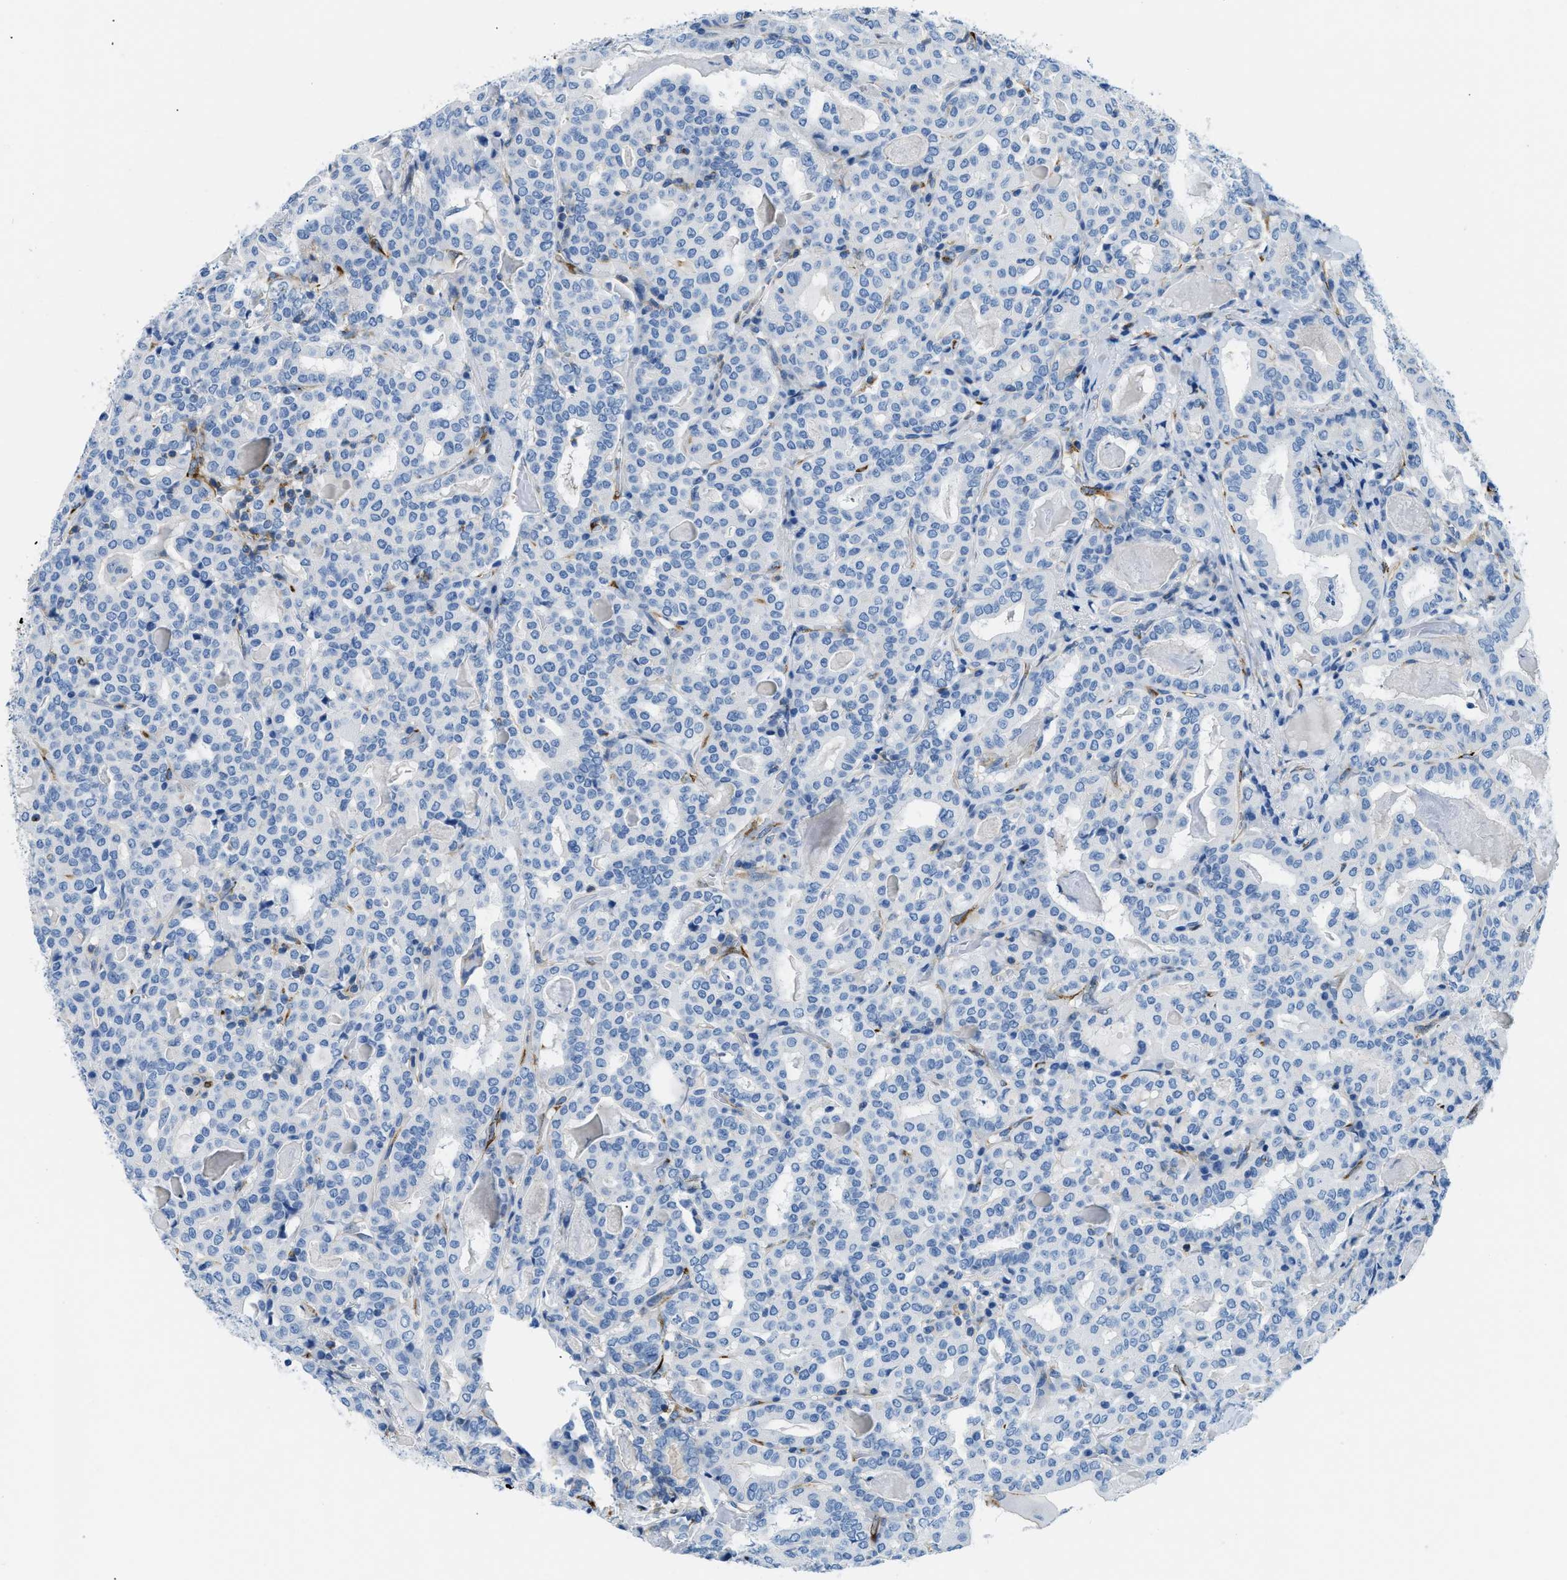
{"staining": {"intensity": "negative", "quantity": "none", "location": "none"}, "tissue": "thyroid cancer", "cell_type": "Tumor cells", "image_type": "cancer", "snomed": [{"axis": "morphology", "description": "Papillary adenocarcinoma, NOS"}, {"axis": "topography", "description": "Thyroid gland"}], "caption": "Papillary adenocarcinoma (thyroid) was stained to show a protein in brown. There is no significant positivity in tumor cells.", "gene": "COL15A1", "patient": {"sex": "female", "age": 42}}